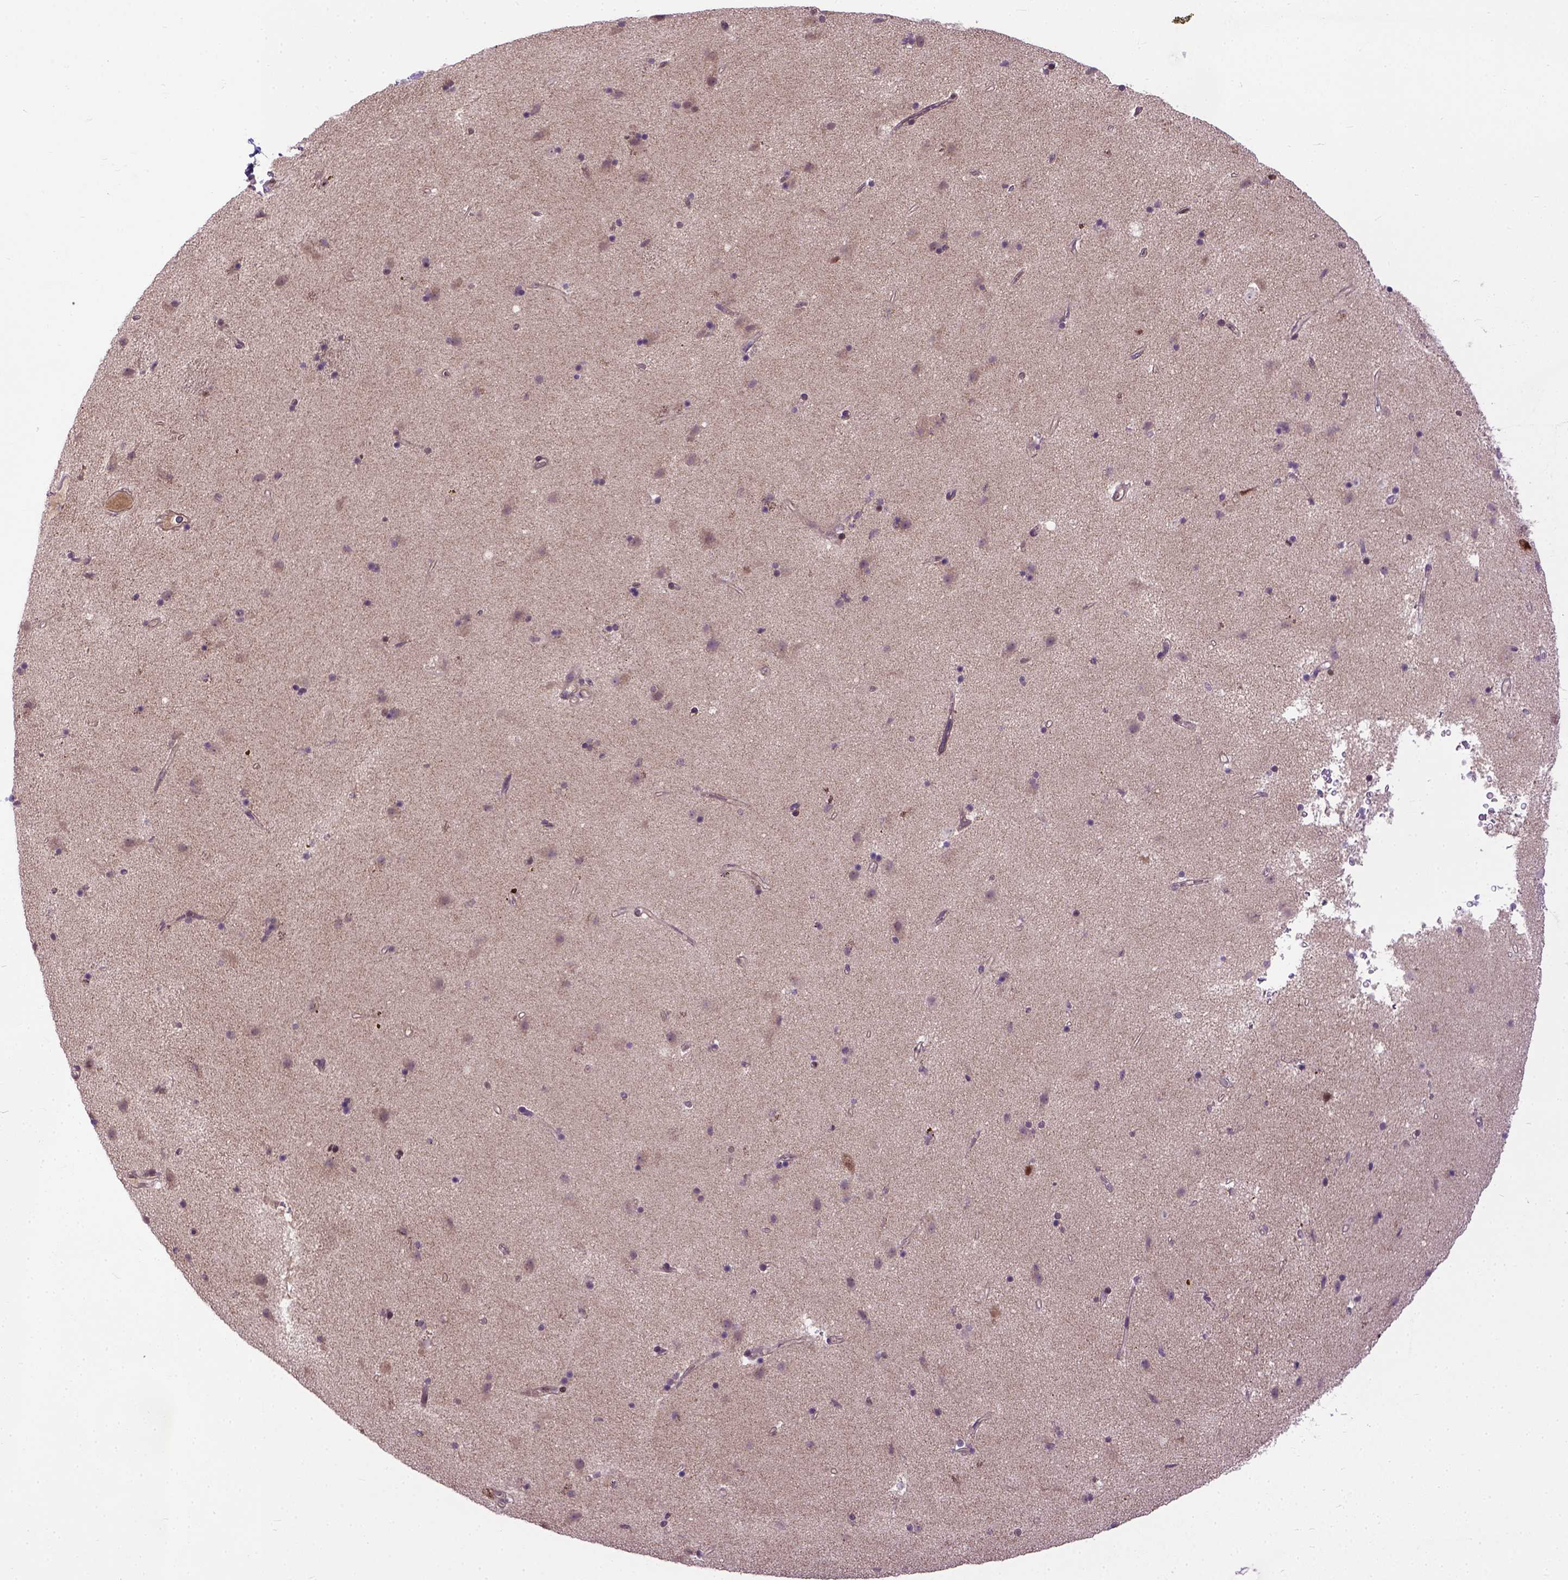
{"staining": {"intensity": "moderate", "quantity": "<25%", "location": "nuclear"}, "tissue": "caudate", "cell_type": "Glial cells", "image_type": "normal", "snomed": [{"axis": "morphology", "description": "Normal tissue, NOS"}, {"axis": "topography", "description": "Lateral ventricle wall"}], "caption": "A low amount of moderate nuclear positivity is present in approximately <25% of glial cells in unremarkable caudate.", "gene": "UBA3", "patient": {"sex": "female", "age": 71}}